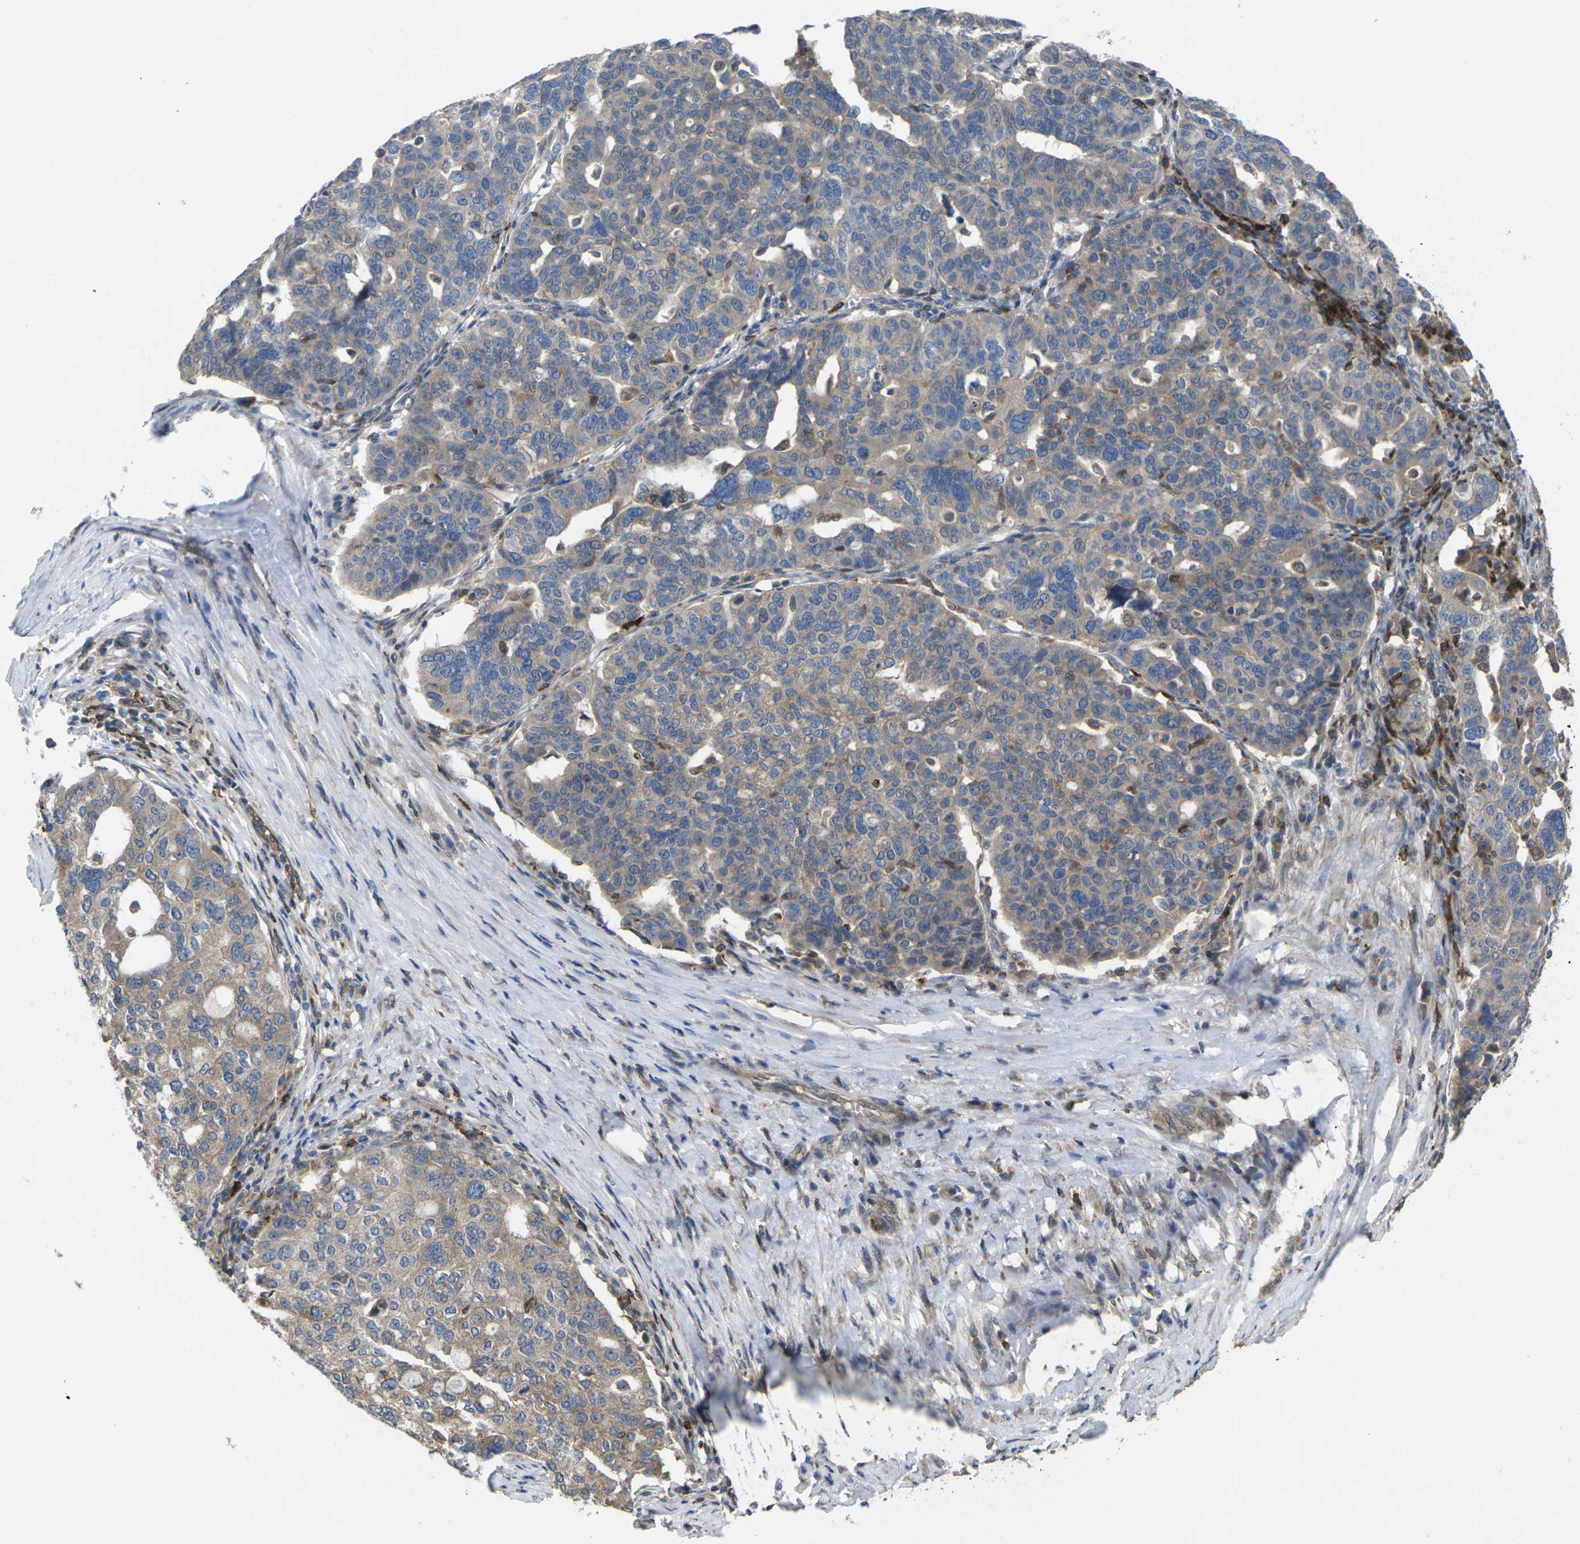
{"staining": {"intensity": "weak", "quantity": "<25%", "location": "cytoplasmic/membranous"}, "tissue": "ovarian cancer", "cell_type": "Tumor cells", "image_type": "cancer", "snomed": [{"axis": "morphology", "description": "Cystadenocarcinoma, serous, NOS"}, {"axis": "topography", "description": "Ovary"}], "caption": "IHC micrograph of neoplastic tissue: ovarian cancer (serous cystadenocarcinoma) stained with DAB (3,3'-diaminobenzidine) shows no significant protein positivity in tumor cells. The staining is performed using DAB (3,3'-diaminobenzidine) brown chromogen with nuclei counter-stained in using hematoxylin.", "gene": "TIAM1", "patient": {"sex": "female", "age": 59}}